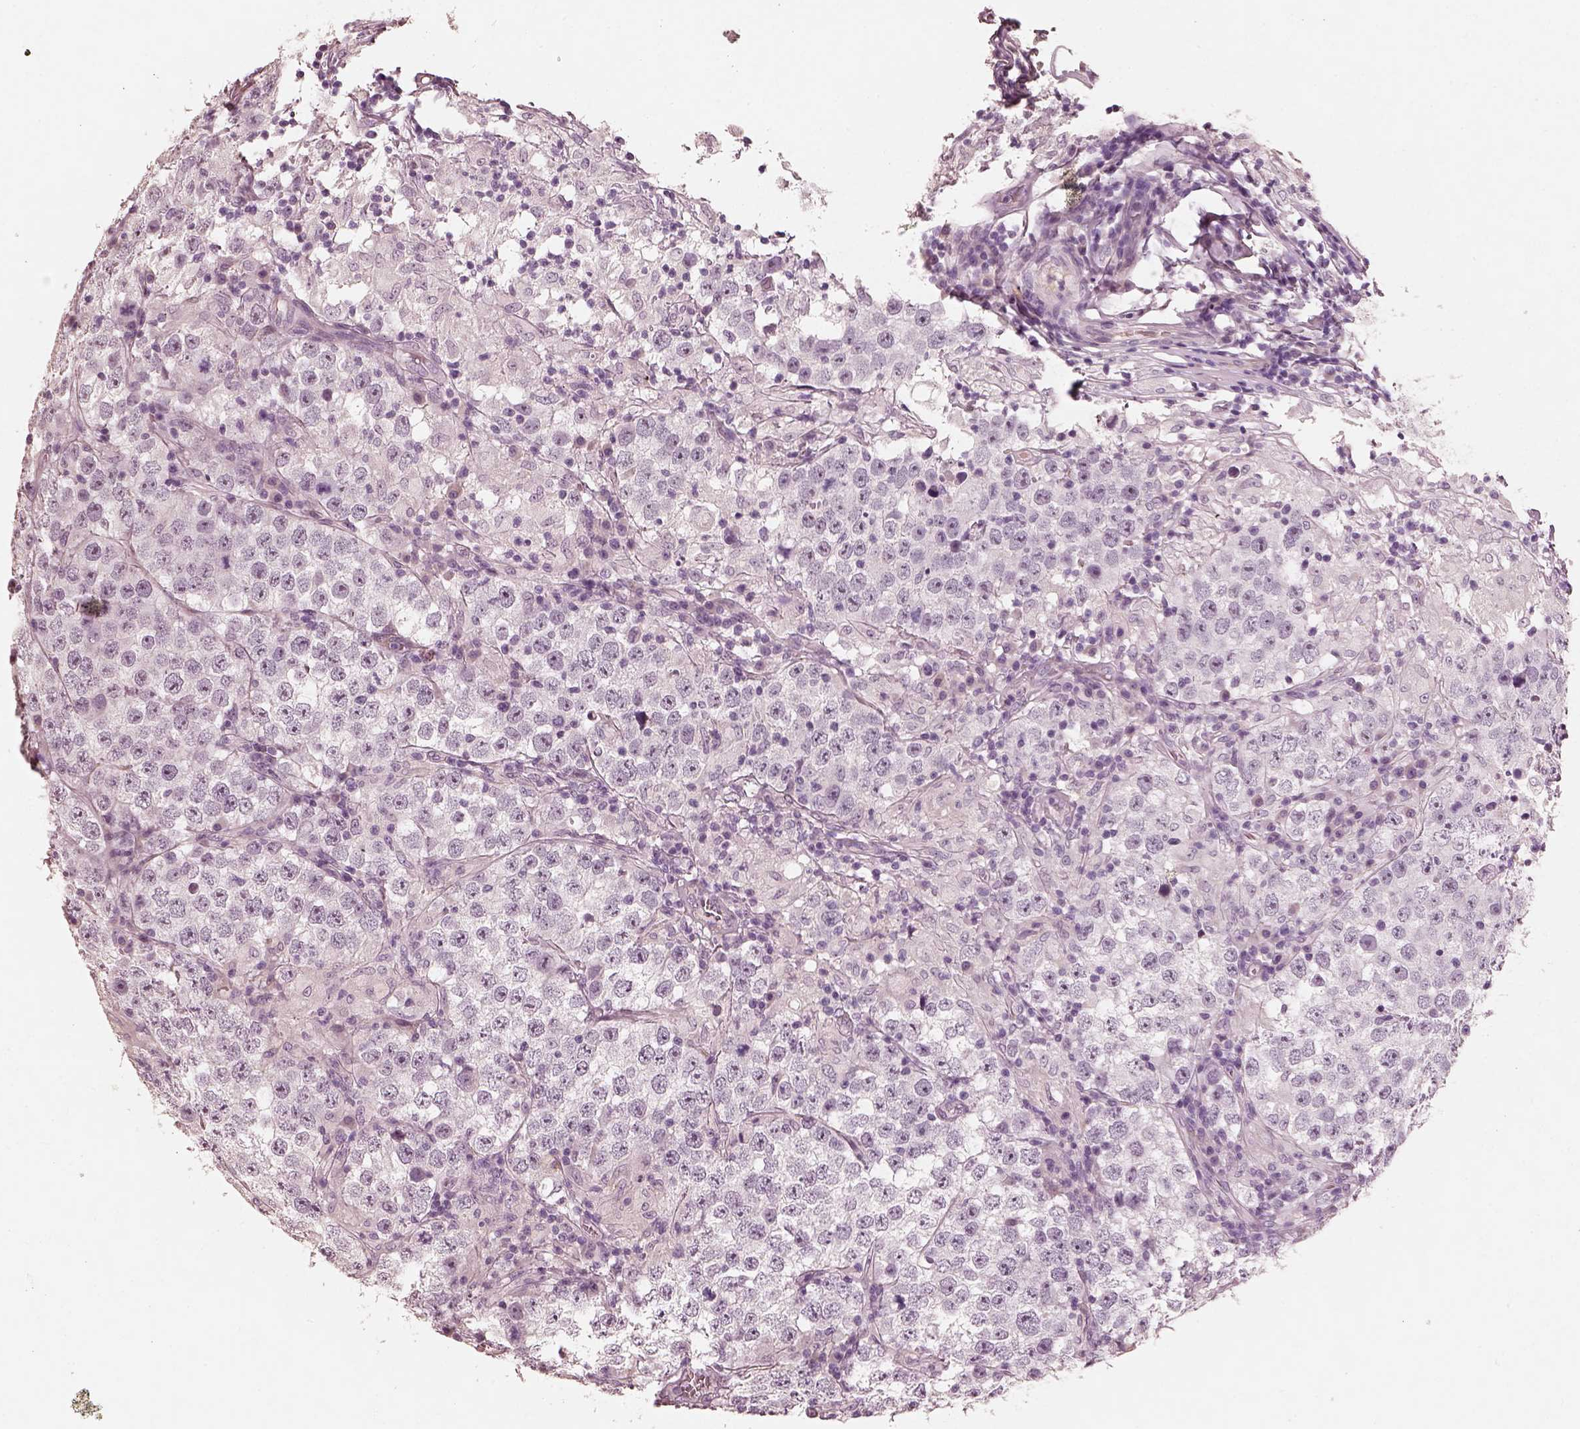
{"staining": {"intensity": "negative", "quantity": "none", "location": "none"}, "tissue": "testis cancer", "cell_type": "Tumor cells", "image_type": "cancer", "snomed": [{"axis": "morphology", "description": "Seminoma, NOS"}, {"axis": "morphology", "description": "Carcinoma, Embryonal, NOS"}, {"axis": "topography", "description": "Testis"}], "caption": "Histopathology image shows no significant protein expression in tumor cells of testis seminoma.", "gene": "RS1", "patient": {"sex": "male", "age": 41}}